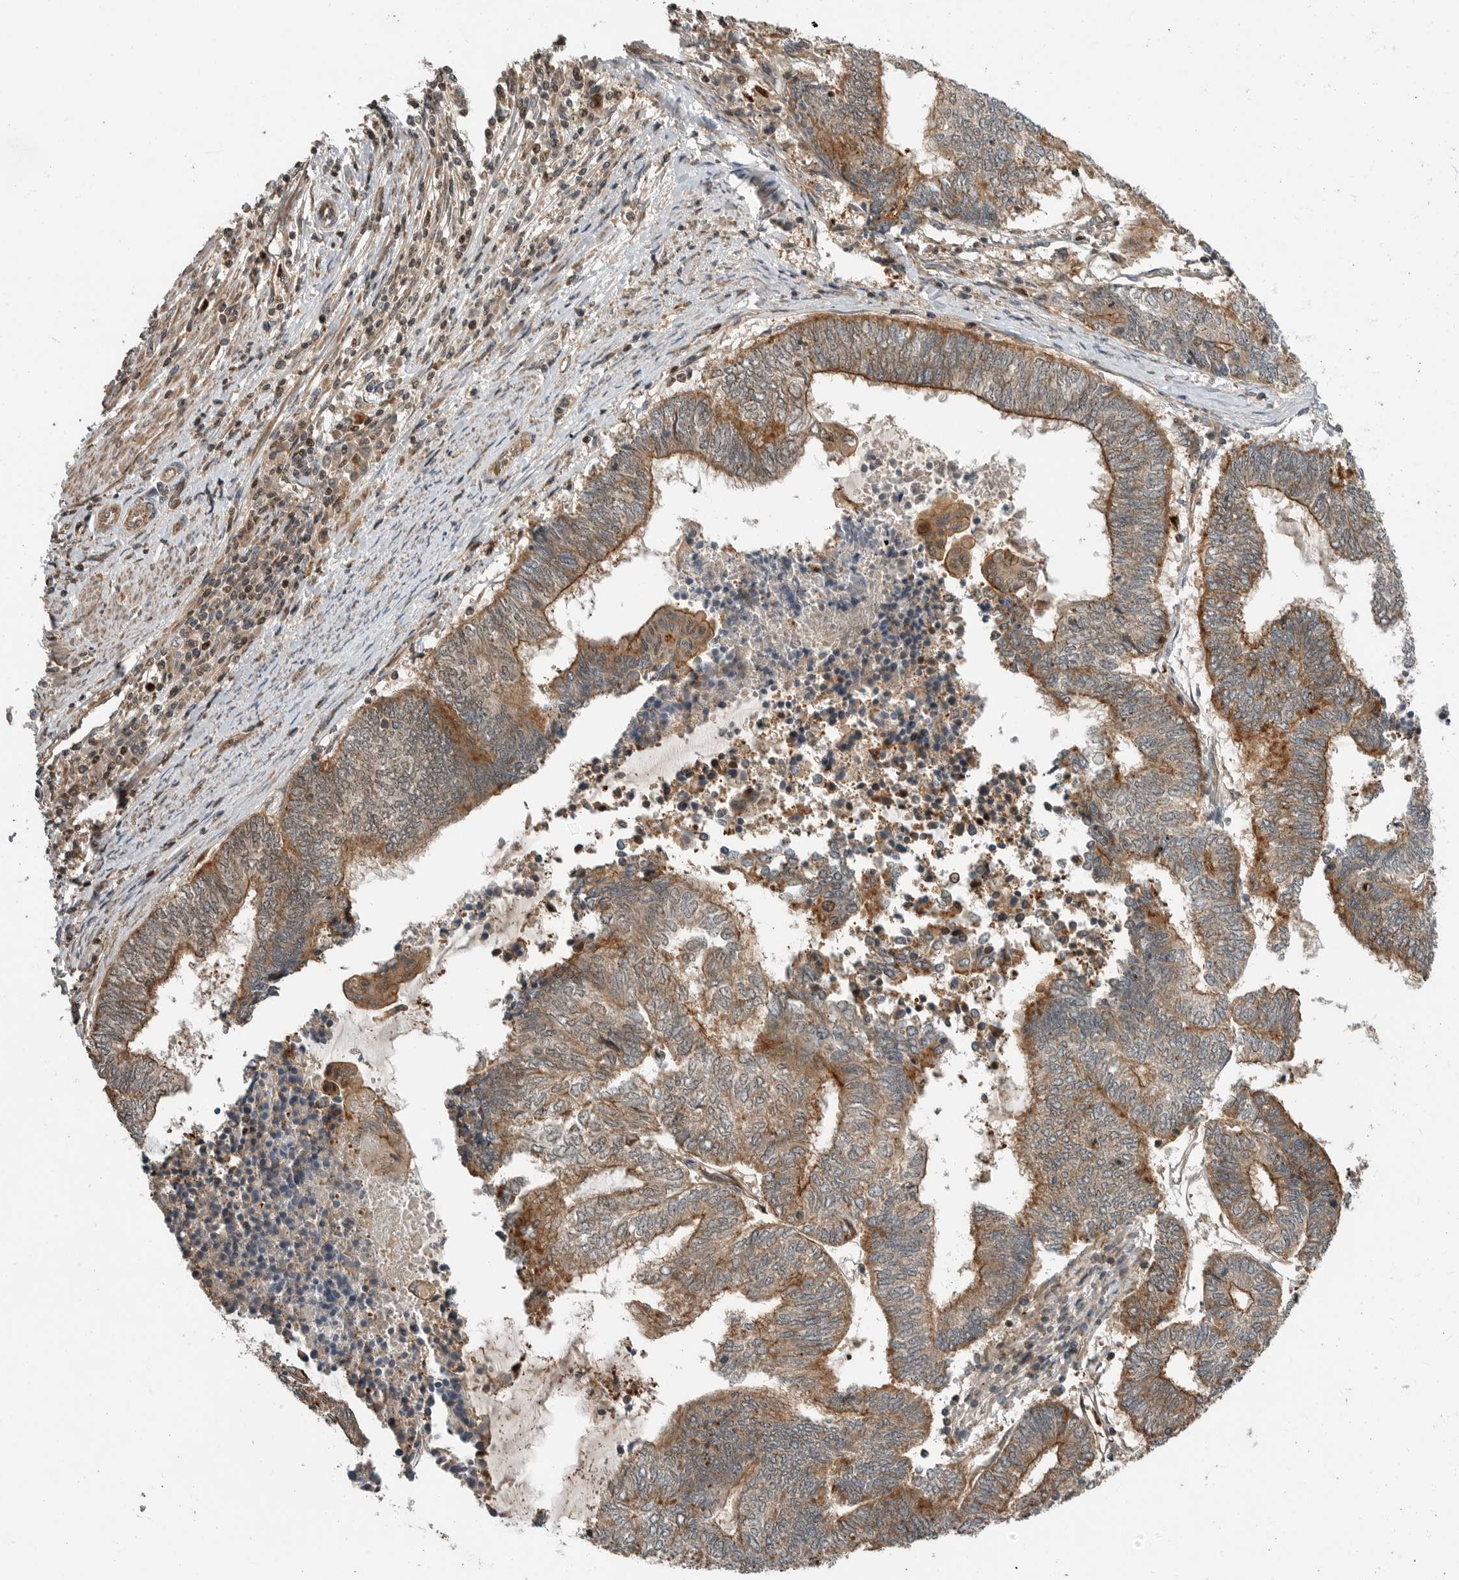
{"staining": {"intensity": "moderate", "quantity": ">75%", "location": "cytoplasmic/membranous"}, "tissue": "endometrial cancer", "cell_type": "Tumor cells", "image_type": "cancer", "snomed": [{"axis": "morphology", "description": "Adenocarcinoma, NOS"}, {"axis": "topography", "description": "Uterus"}, {"axis": "topography", "description": "Endometrium"}], "caption": "Human endometrial cancer (adenocarcinoma) stained for a protein (brown) displays moderate cytoplasmic/membranous positive staining in about >75% of tumor cells.", "gene": "STRAP", "patient": {"sex": "female", "age": 70}}